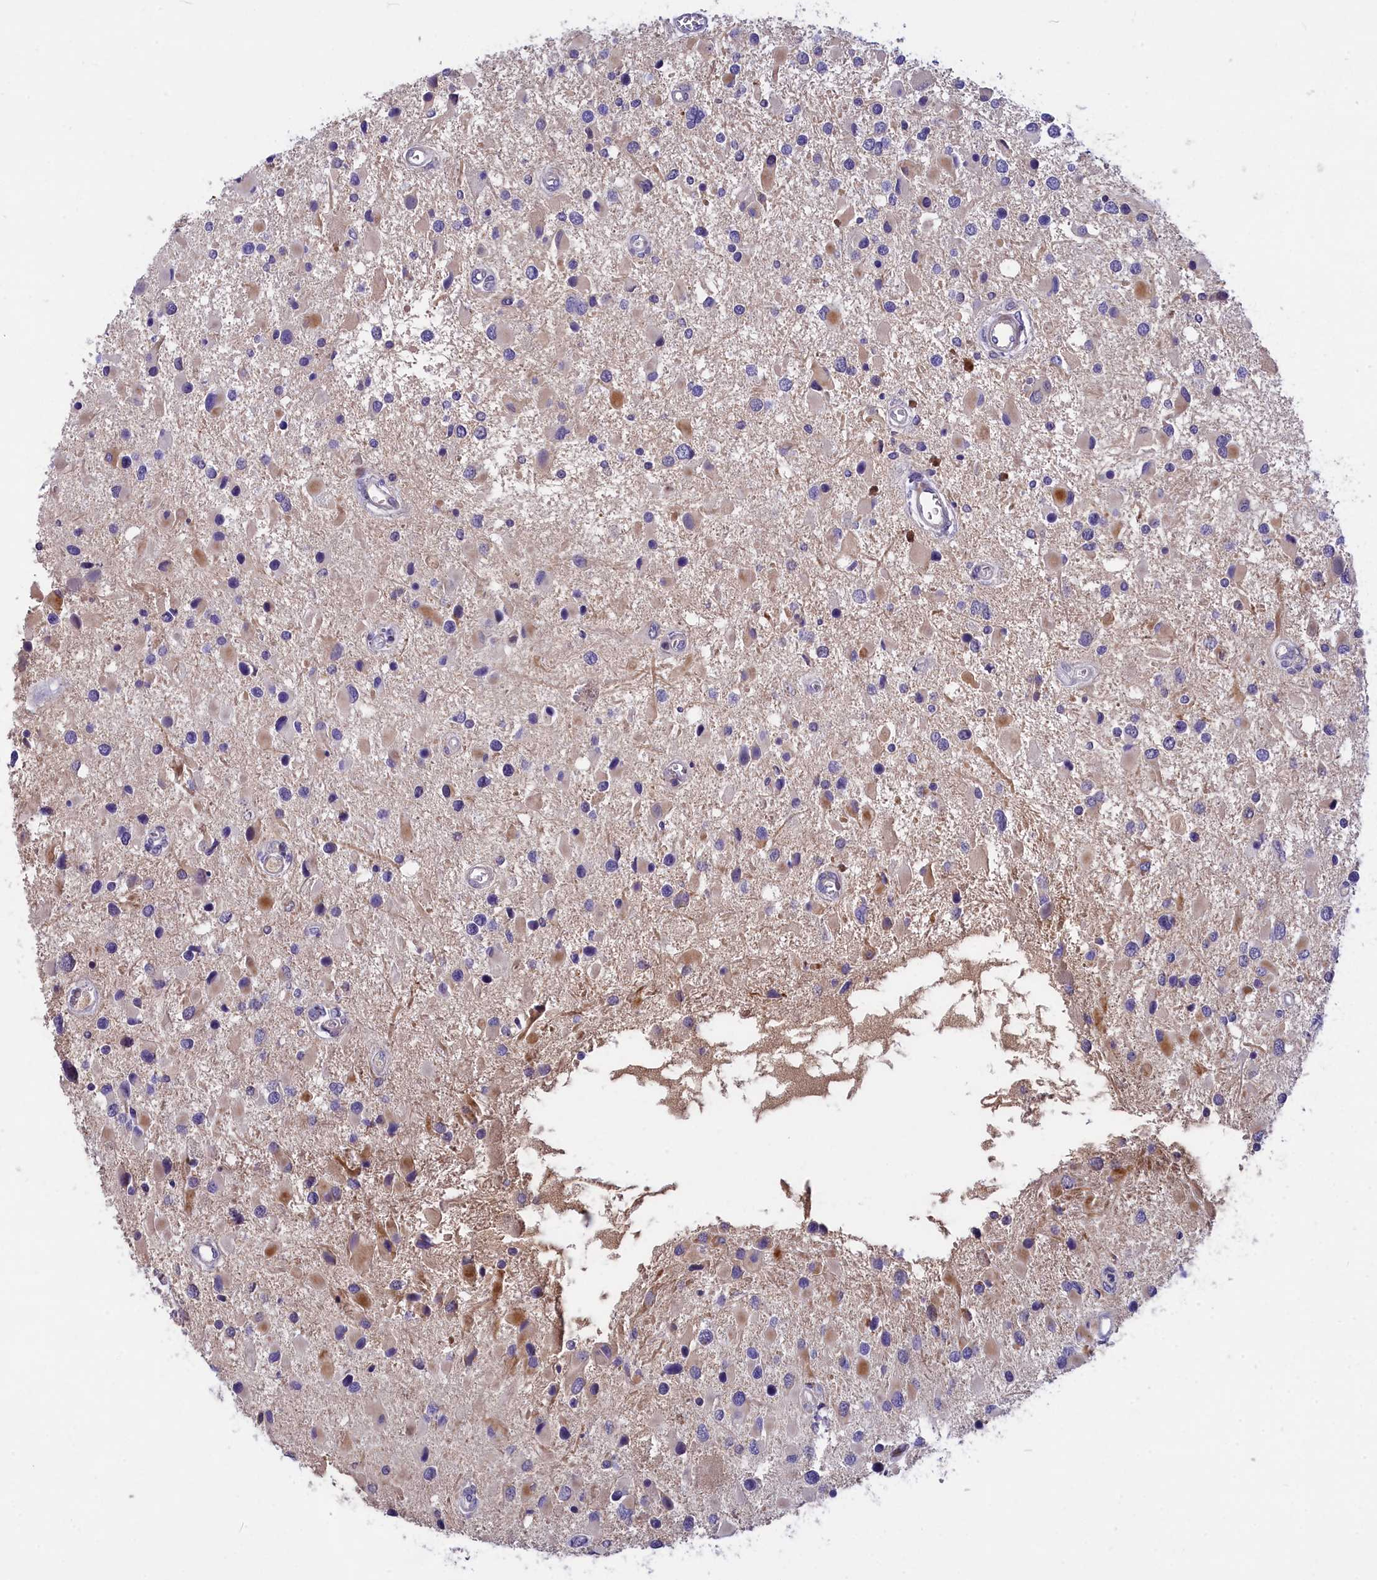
{"staining": {"intensity": "negative", "quantity": "none", "location": "none"}, "tissue": "glioma", "cell_type": "Tumor cells", "image_type": "cancer", "snomed": [{"axis": "morphology", "description": "Glioma, malignant, High grade"}, {"axis": "topography", "description": "Brain"}], "caption": "A high-resolution micrograph shows immunohistochemistry (IHC) staining of glioma, which exhibits no significant expression in tumor cells.", "gene": "NKPD1", "patient": {"sex": "male", "age": 53}}